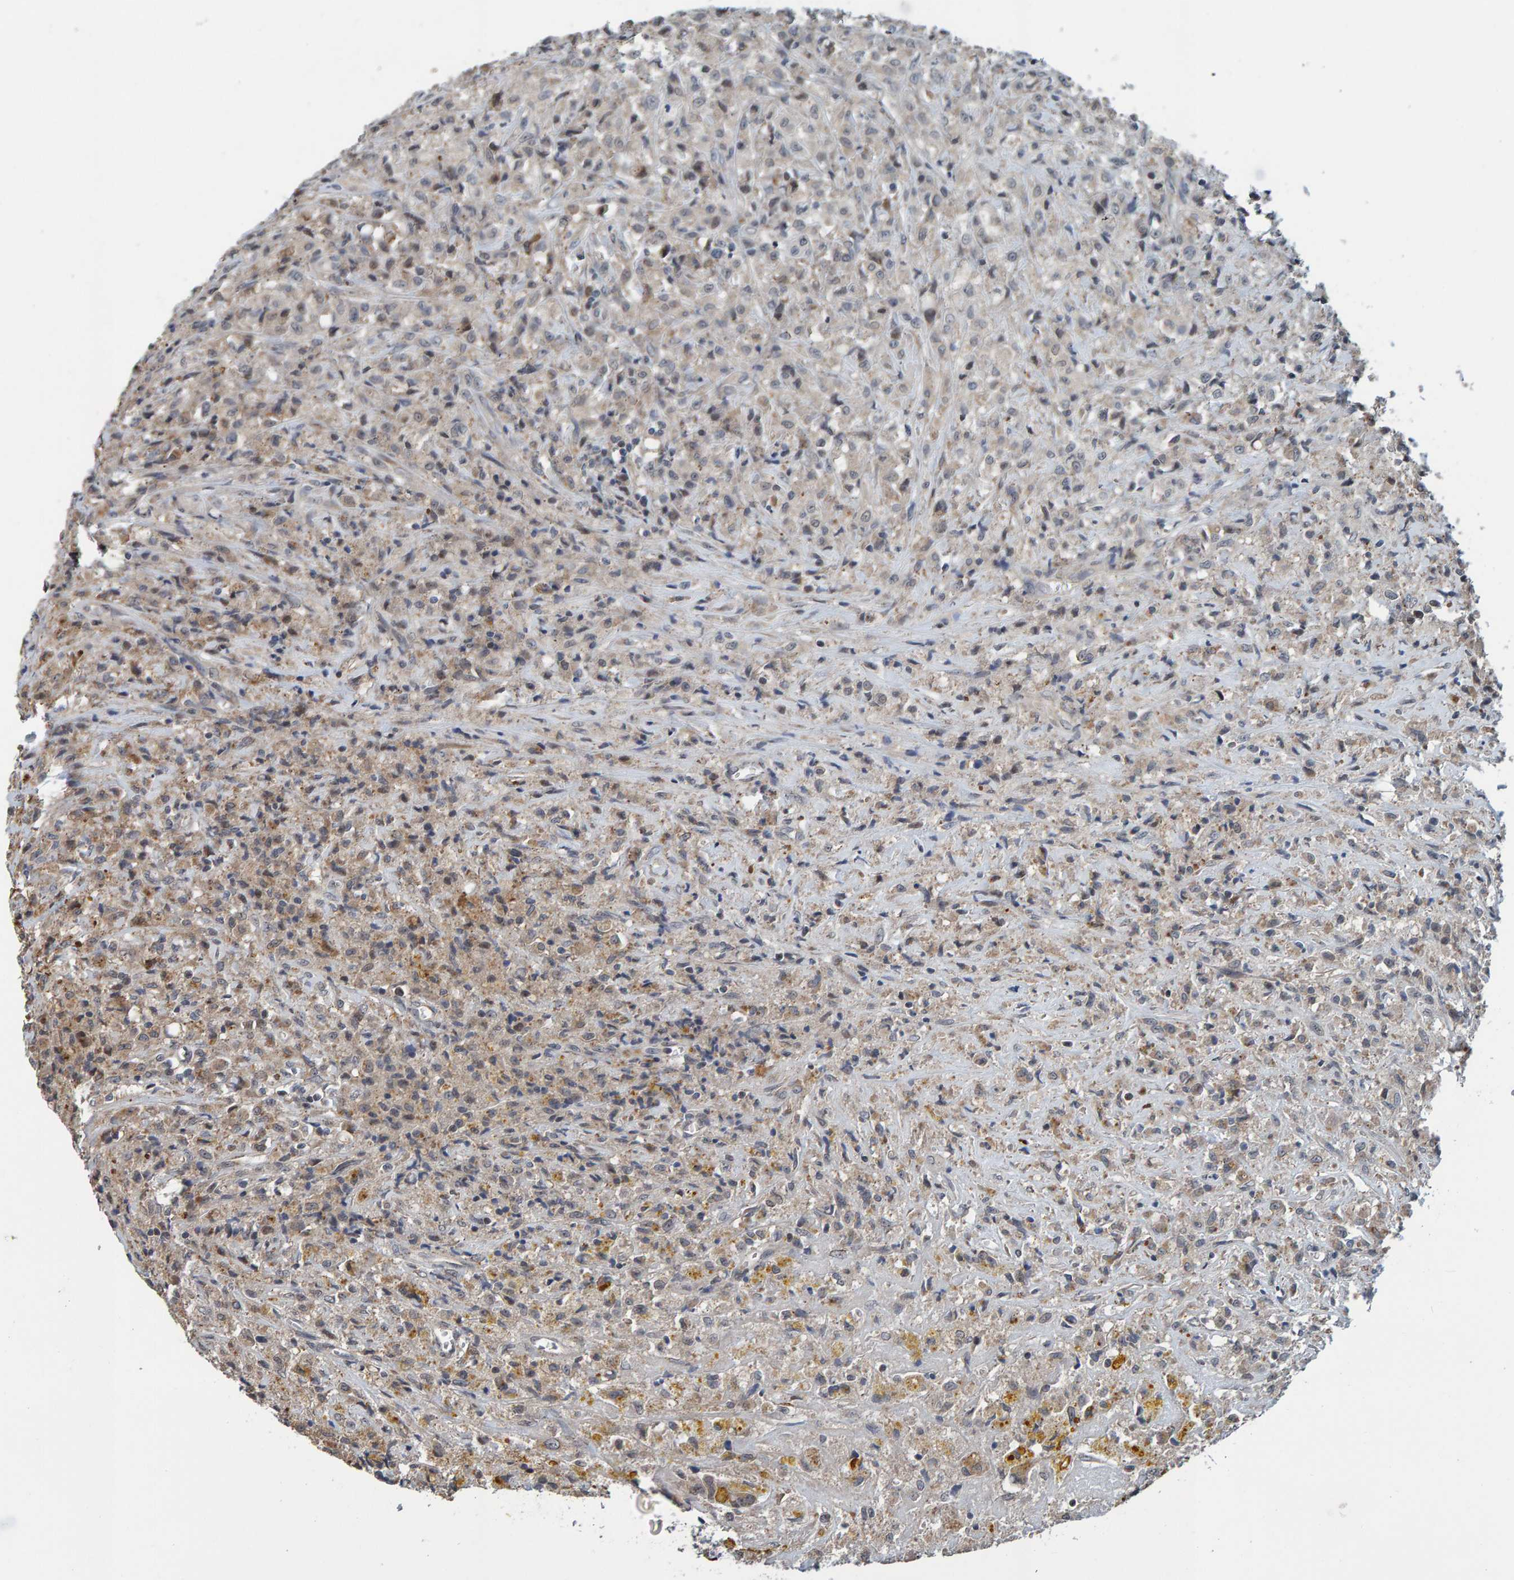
{"staining": {"intensity": "weak", "quantity": "<25%", "location": "cytoplasmic/membranous"}, "tissue": "testis cancer", "cell_type": "Tumor cells", "image_type": "cancer", "snomed": [{"axis": "morphology", "description": "Carcinoma, Embryonal, NOS"}, {"axis": "topography", "description": "Testis"}], "caption": "Human testis cancer (embryonal carcinoma) stained for a protein using immunohistochemistry shows no positivity in tumor cells.", "gene": "CCDC25", "patient": {"sex": "male", "age": 2}}